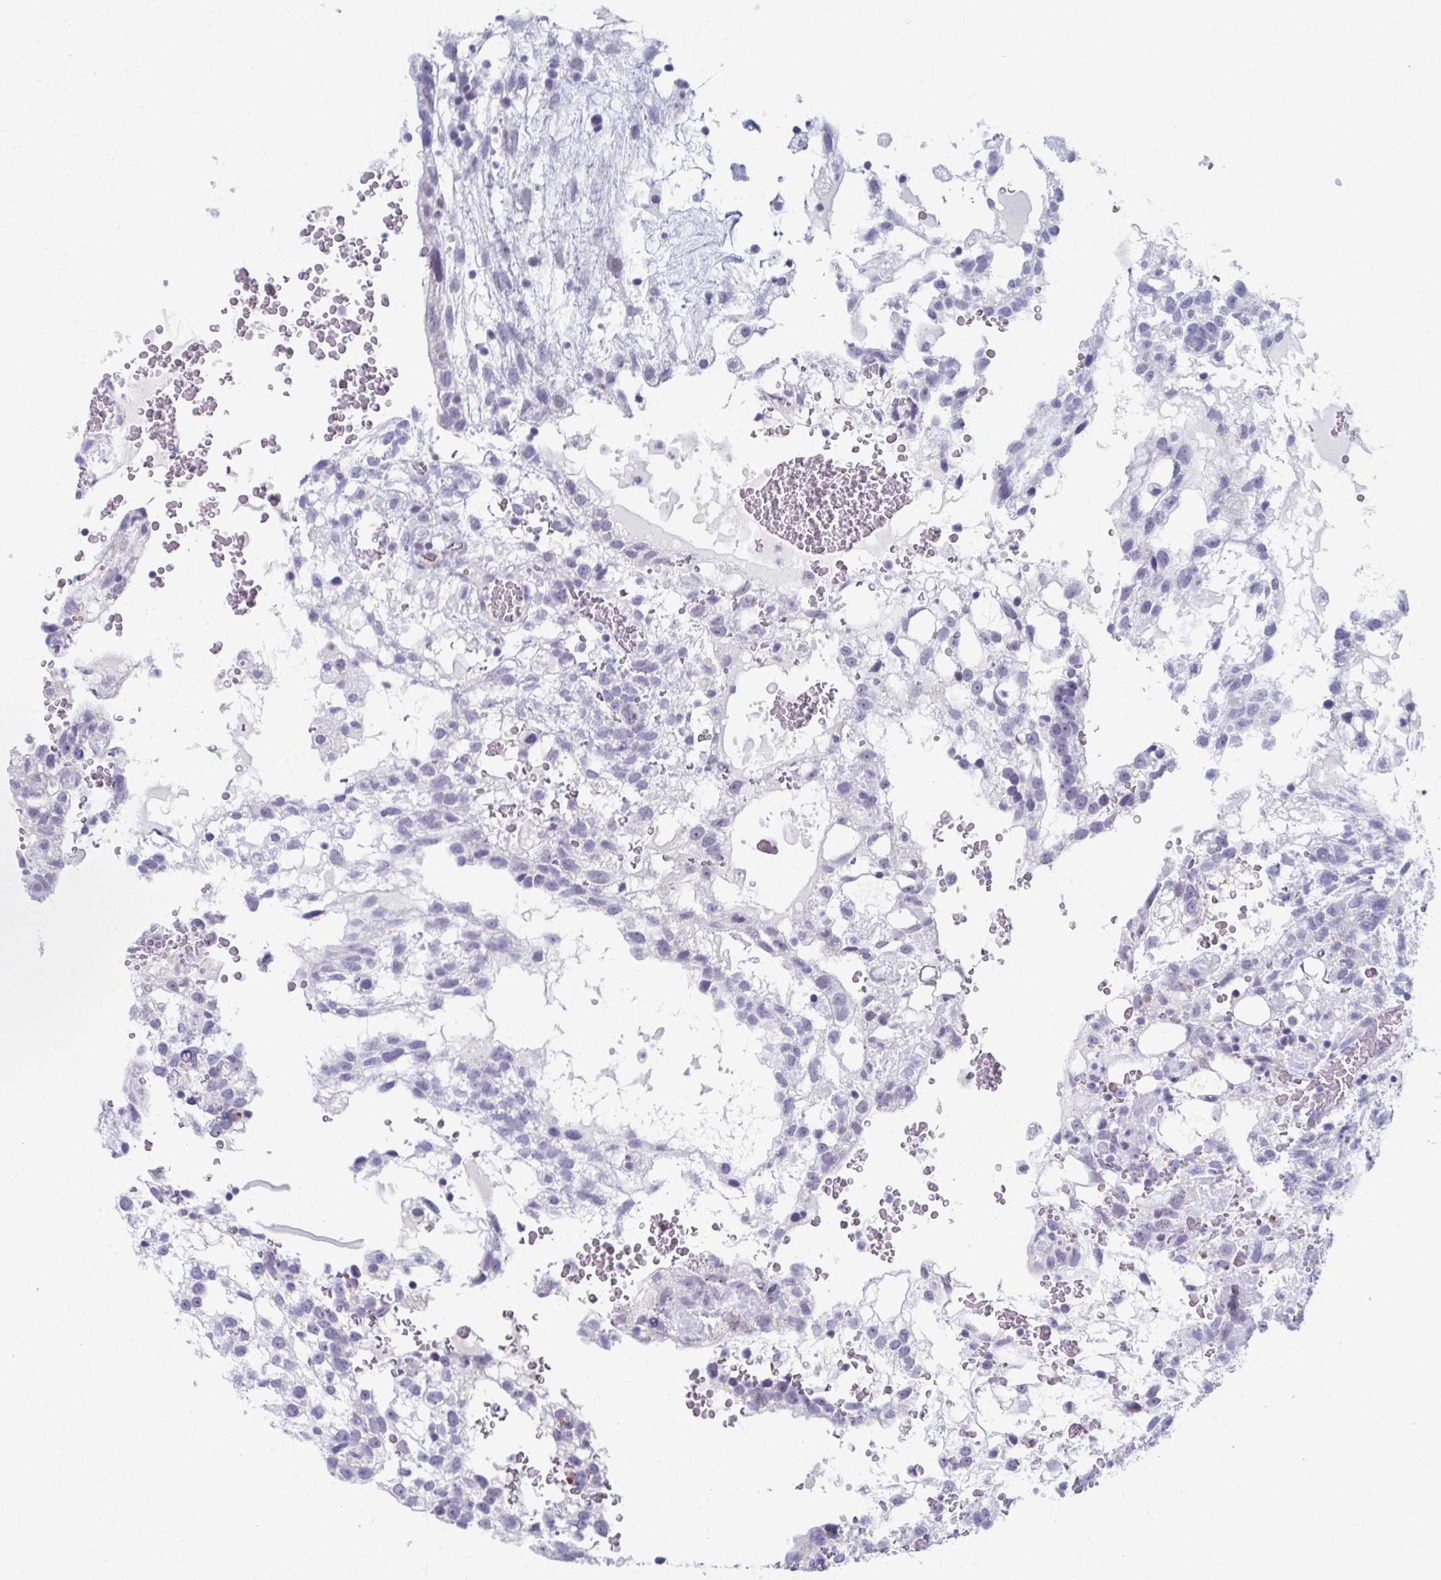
{"staining": {"intensity": "negative", "quantity": "none", "location": "none"}, "tissue": "testis cancer", "cell_type": "Tumor cells", "image_type": "cancer", "snomed": [{"axis": "morphology", "description": "Normal tissue, NOS"}, {"axis": "morphology", "description": "Carcinoma, Embryonal, NOS"}, {"axis": "topography", "description": "Testis"}], "caption": "A high-resolution photomicrograph shows IHC staining of embryonal carcinoma (testis), which demonstrates no significant expression in tumor cells.", "gene": "ABHD16B", "patient": {"sex": "male", "age": 32}}